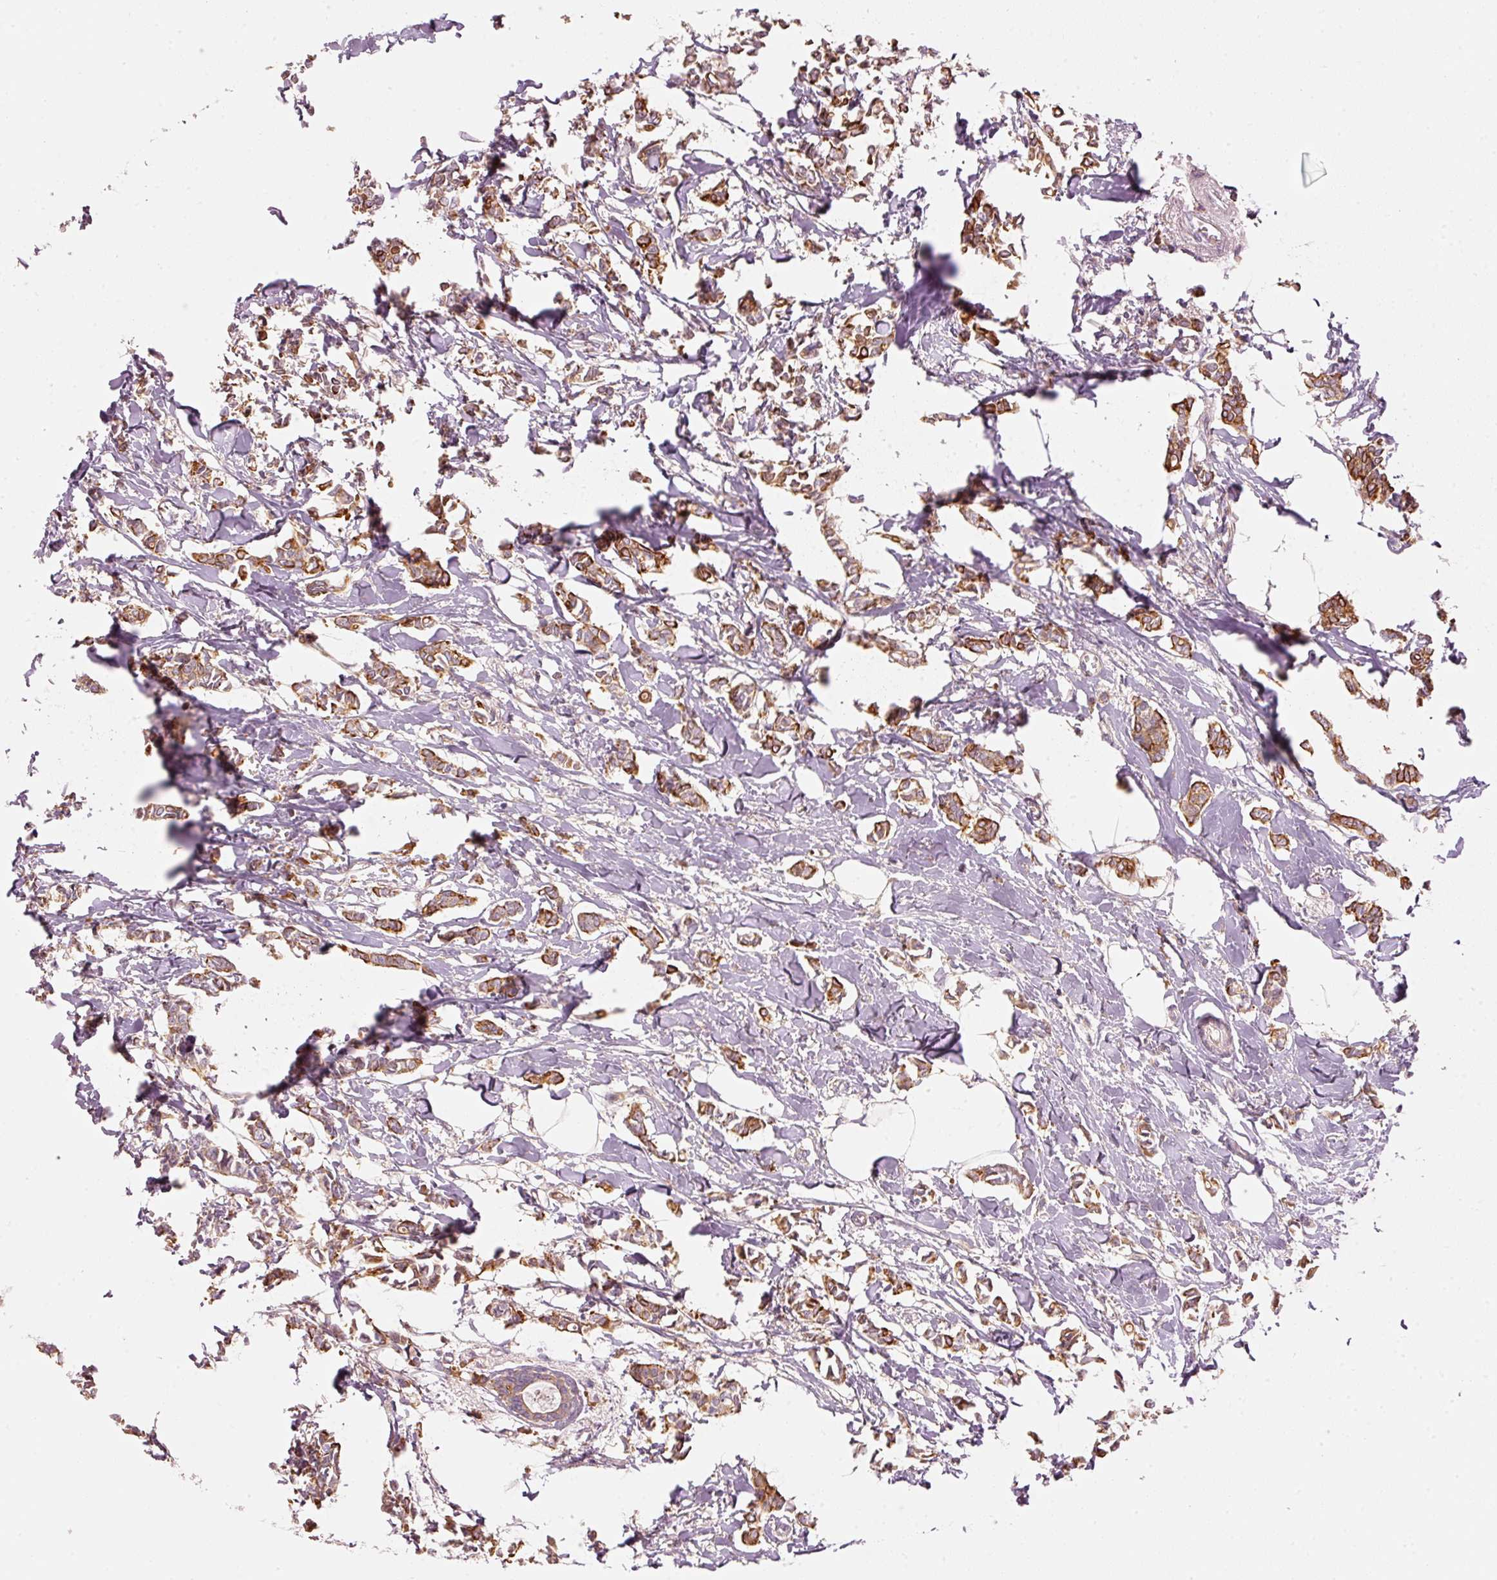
{"staining": {"intensity": "moderate", "quantity": ">75%", "location": "cytoplasmic/membranous"}, "tissue": "breast cancer", "cell_type": "Tumor cells", "image_type": "cancer", "snomed": [{"axis": "morphology", "description": "Duct carcinoma"}, {"axis": "topography", "description": "Breast"}], "caption": "An image of breast cancer stained for a protein reveals moderate cytoplasmic/membranous brown staining in tumor cells.", "gene": "MAP10", "patient": {"sex": "female", "age": 41}}